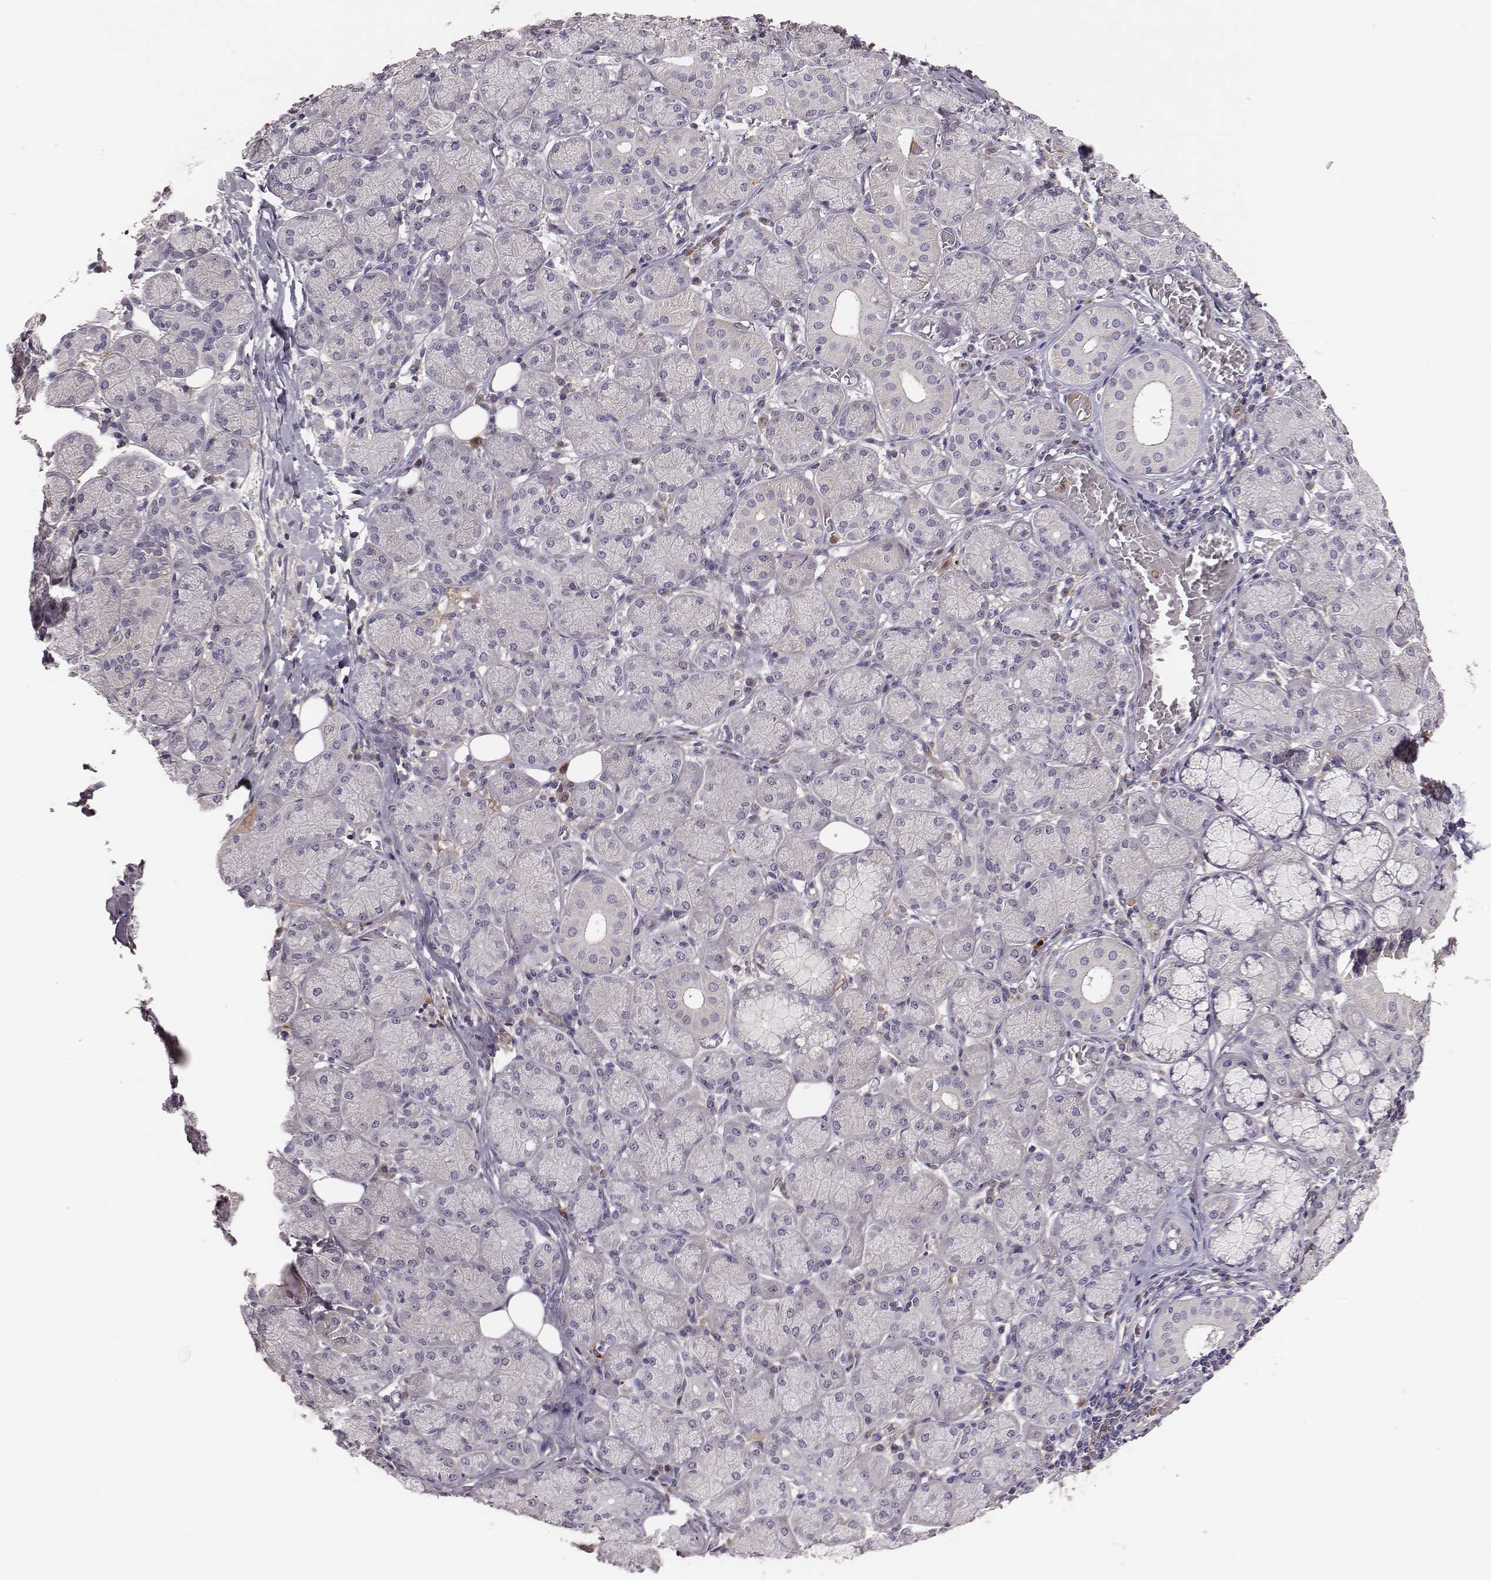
{"staining": {"intensity": "negative", "quantity": "none", "location": "none"}, "tissue": "salivary gland", "cell_type": "Glandular cells", "image_type": "normal", "snomed": [{"axis": "morphology", "description": "Normal tissue, NOS"}, {"axis": "topography", "description": "Salivary gland"}, {"axis": "topography", "description": "Peripheral nerve tissue"}], "caption": "Histopathology image shows no significant protein positivity in glandular cells of normal salivary gland.", "gene": "KMO", "patient": {"sex": "female", "age": 24}}